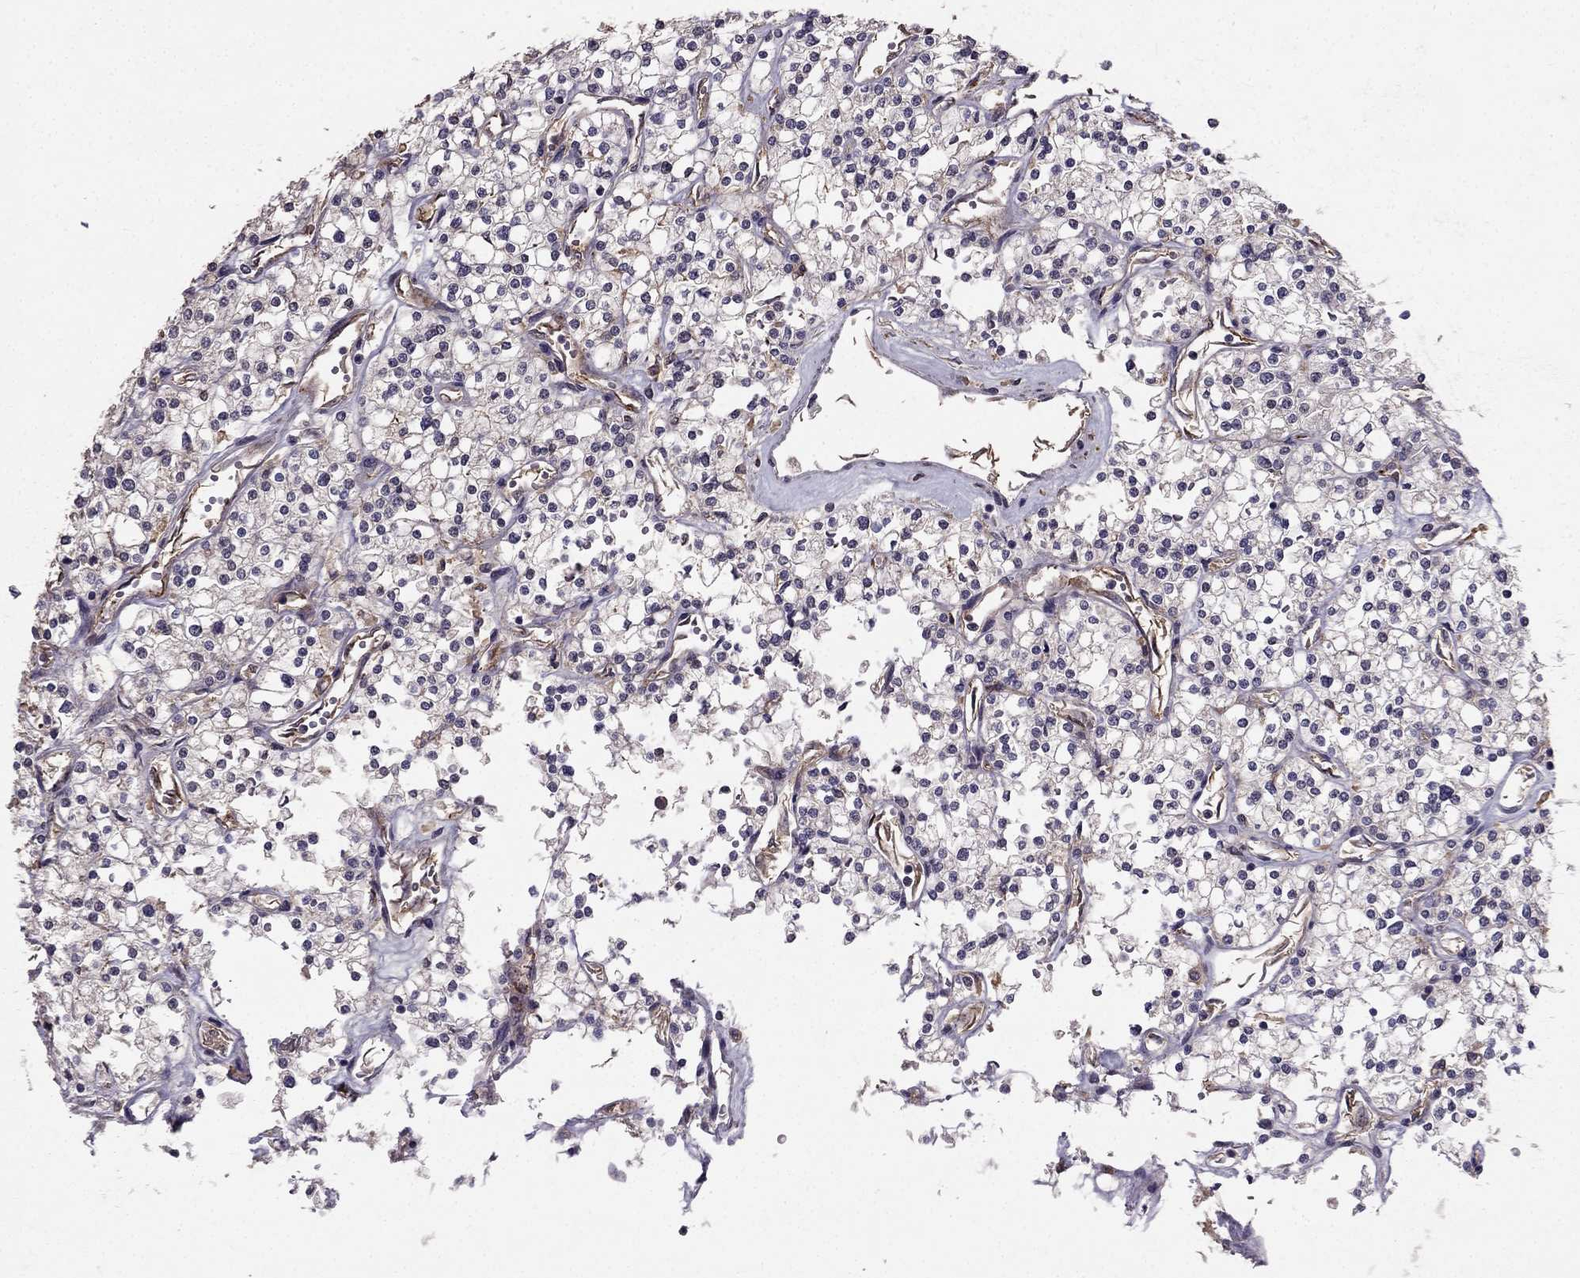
{"staining": {"intensity": "weak", "quantity": "<25%", "location": "cytoplasmic/membranous"}, "tissue": "renal cancer", "cell_type": "Tumor cells", "image_type": "cancer", "snomed": [{"axis": "morphology", "description": "Adenocarcinoma, NOS"}, {"axis": "topography", "description": "Kidney"}], "caption": "Protein analysis of adenocarcinoma (renal) exhibits no significant expression in tumor cells. (DAB (3,3'-diaminobenzidine) immunohistochemistry (IHC) with hematoxylin counter stain).", "gene": "RASIP1", "patient": {"sex": "male", "age": 80}}